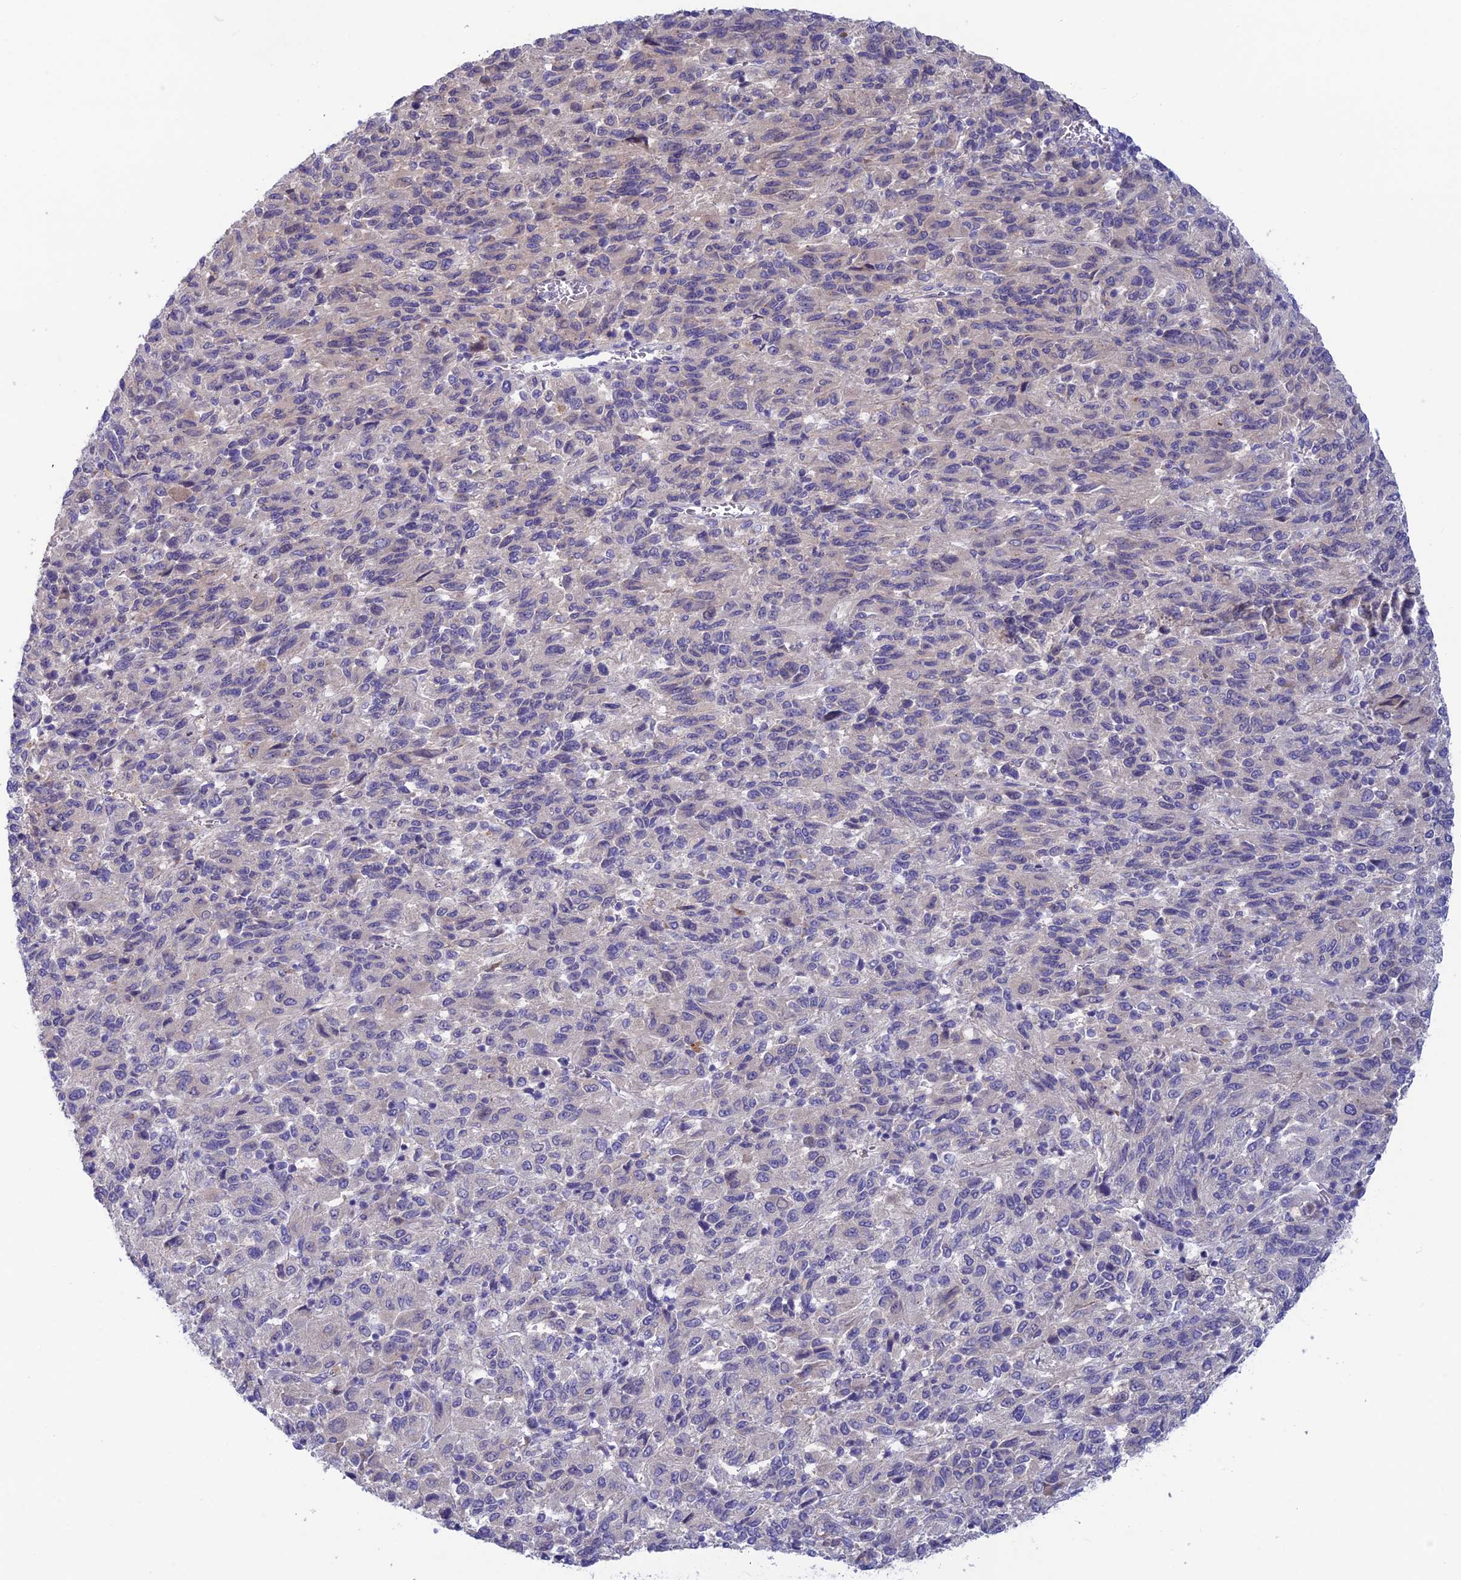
{"staining": {"intensity": "negative", "quantity": "none", "location": "none"}, "tissue": "melanoma", "cell_type": "Tumor cells", "image_type": "cancer", "snomed": [{"axis": "morphology", "description": "Malignant melanoma, Metastatic site"}, {"axis": "topography", "description": "Lung"}], "caption": "Tumor cells show no significant protein expression in malignant melanoma (metastatic site).", "gene": "XPO7", "patient": {"sex": "male", "age": 64}}